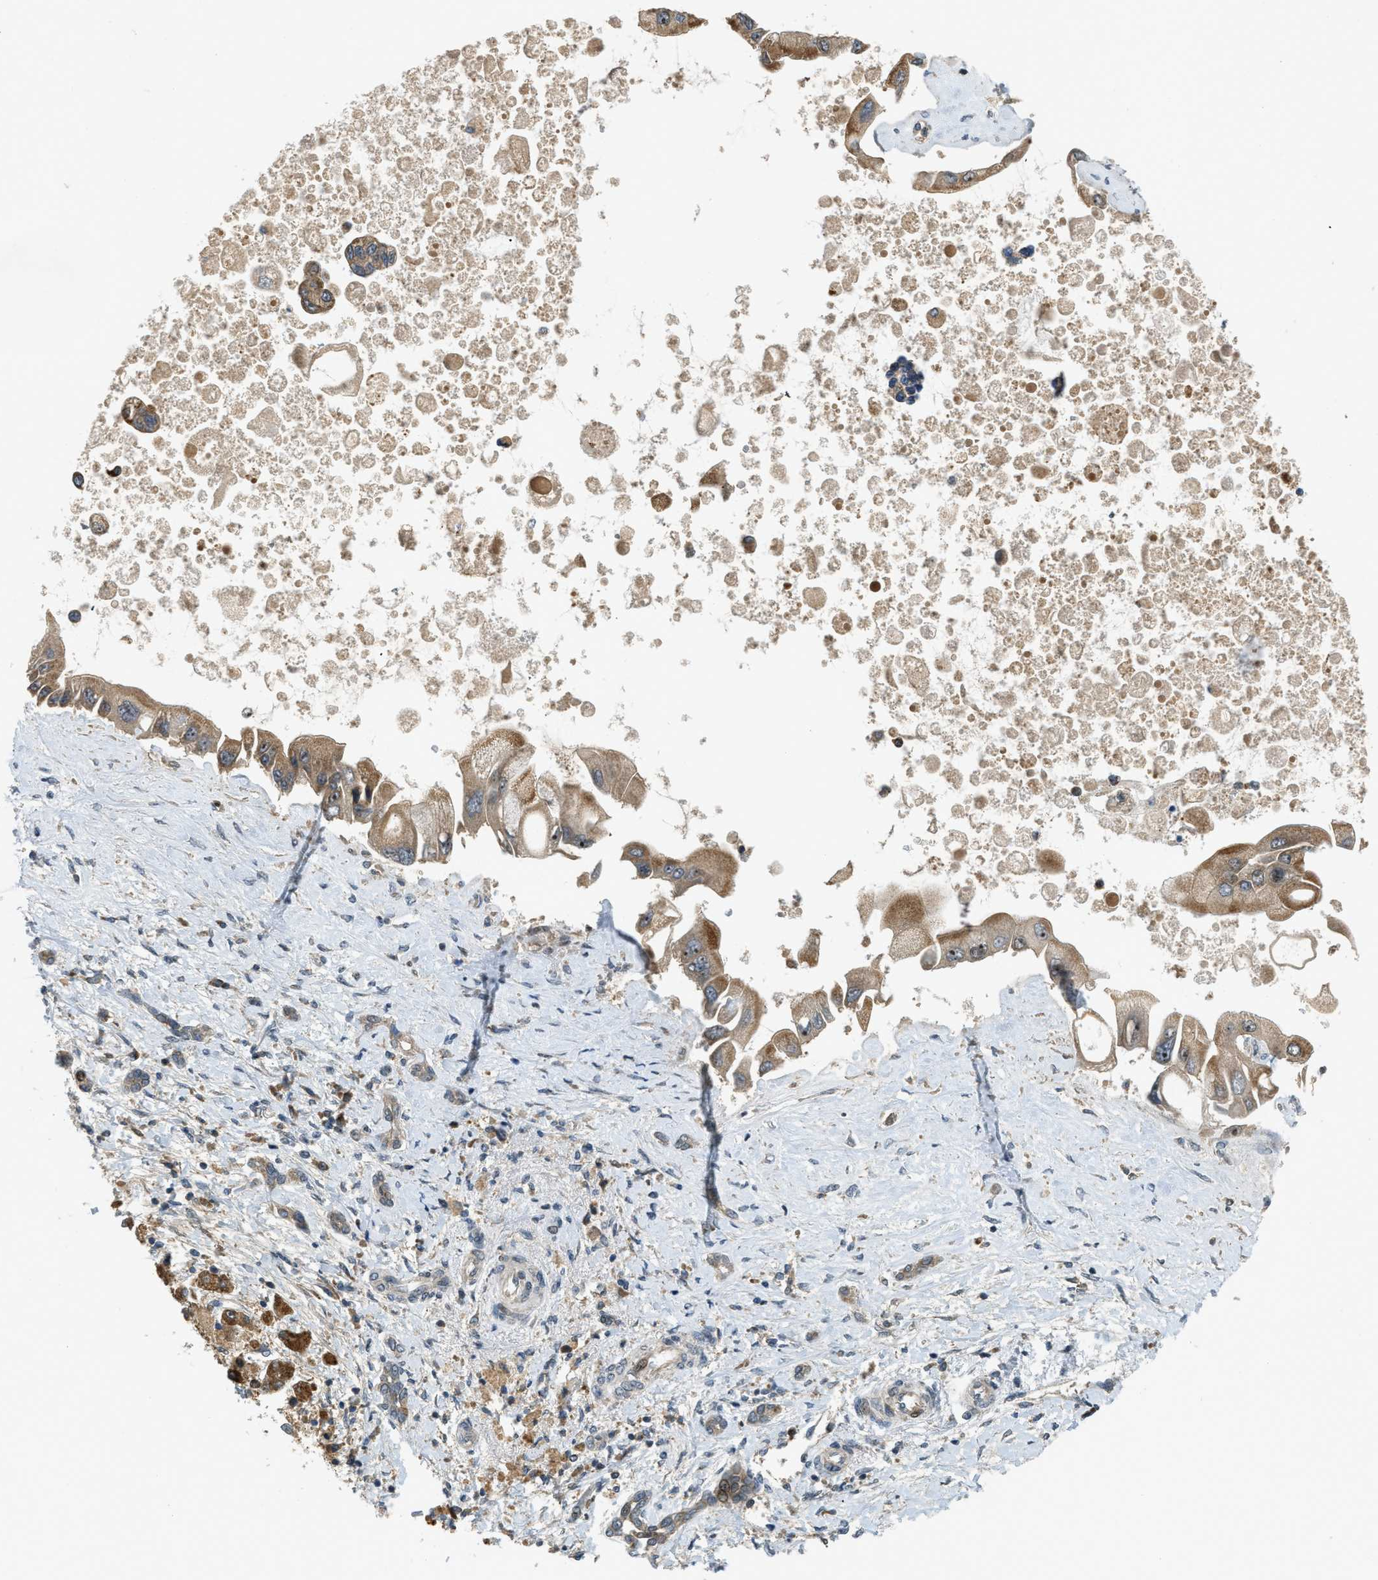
{"staining": {"intensity": "strong", "quantity": "25%-75%", "location": "cytoplasmic/membranous"}, "tissue": "liver cancer", "cell_type": "Tumor cells", "image_type": "cancer", "snomed": [{"axis": "morphology", "description": "Cholangiocarcinoma"}, {"axis": "topography", "description": "Liver"}], "caption": "An IHC photomicrograph of tumor tissue is shown. Protein staining in brown labels strong cytoplasmic/membranous positivity in liver cancer (cholangiocarcinoma) within tumor cells.", "gene": "TRAPPC14", "patient": {"sex": "male", "age": 50}}